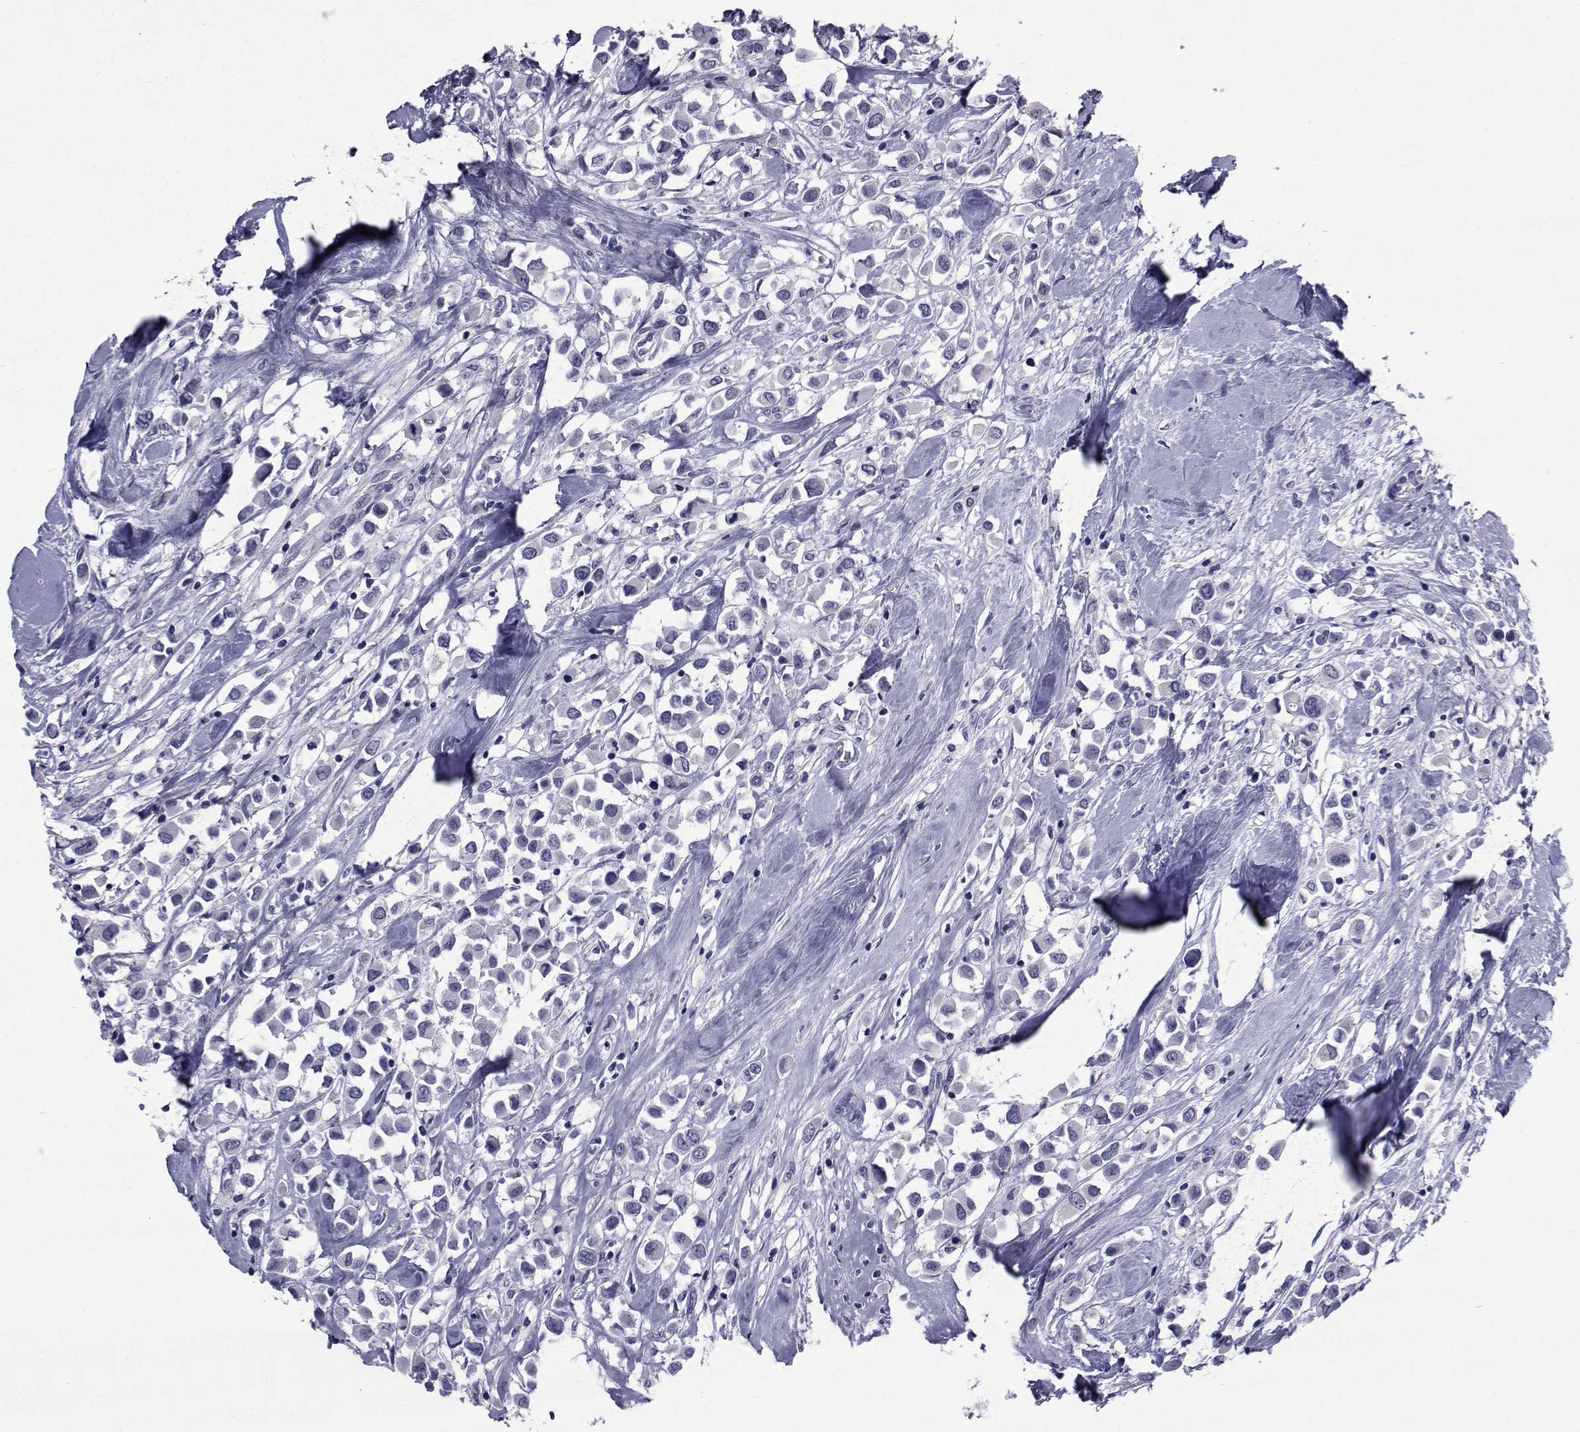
{"staining": {"intensity": "negative", "quantity": "none", "location": "none"}, "tissue": "breast cancer", "cell_type": "Tumor cells", "image_type": "cancer", "snomed": [{"axis": "morphology", "description": "Duct carcinoma"}, {"axis": "topography", "description": "Breast"}], "caption": "Immunohistochemistry (IHC) photomicrograph of human breast cancer stained for a protein (brown), which displays no positivity in tumor cells.", "gene": "SEMA5B", "patient": {"sex": "female", "age": 61}}